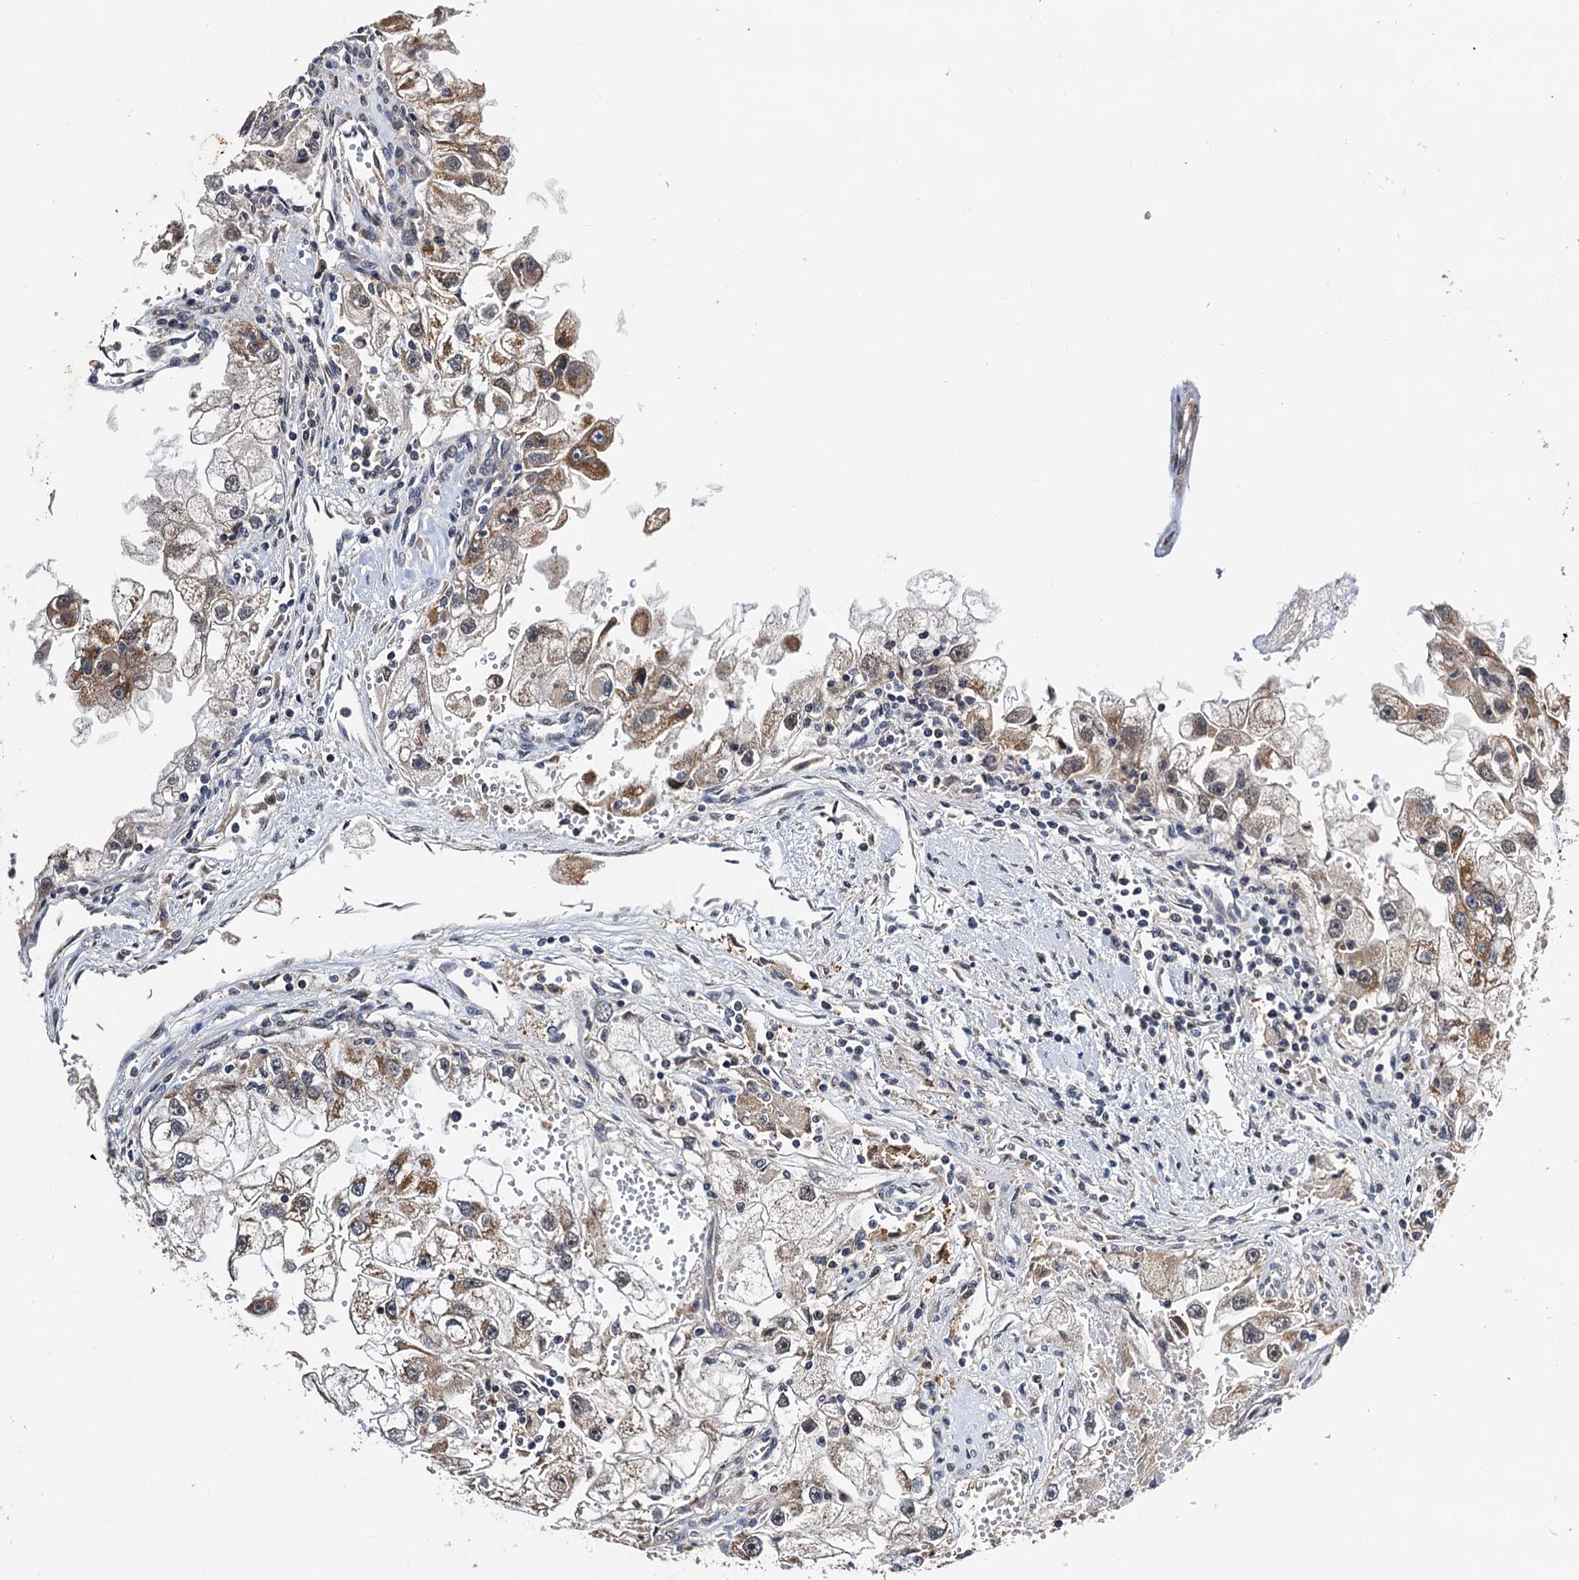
{"staining": {"intensity": "moderate", "quantity": ">75%", "location": "cytoplasmic/membranous"}, "tissue": "renal cancer", "cell_type": "Tumor cells", "image_type": "cancer", "snomed": [{"axis": "morphology", "description": "Adenocarcinoma, NOS"}, {"axis": "topography", "description": "Kidney"}], "caption": "There is medium levels of moderate cytoplasmic/membranous expression in tumor cells of adenocarcinoma (renal), as demonstrated by immunohistochemical staining (brown color).", "gene": "NAA16", "patient": {"sex": "male", "age": 63}}